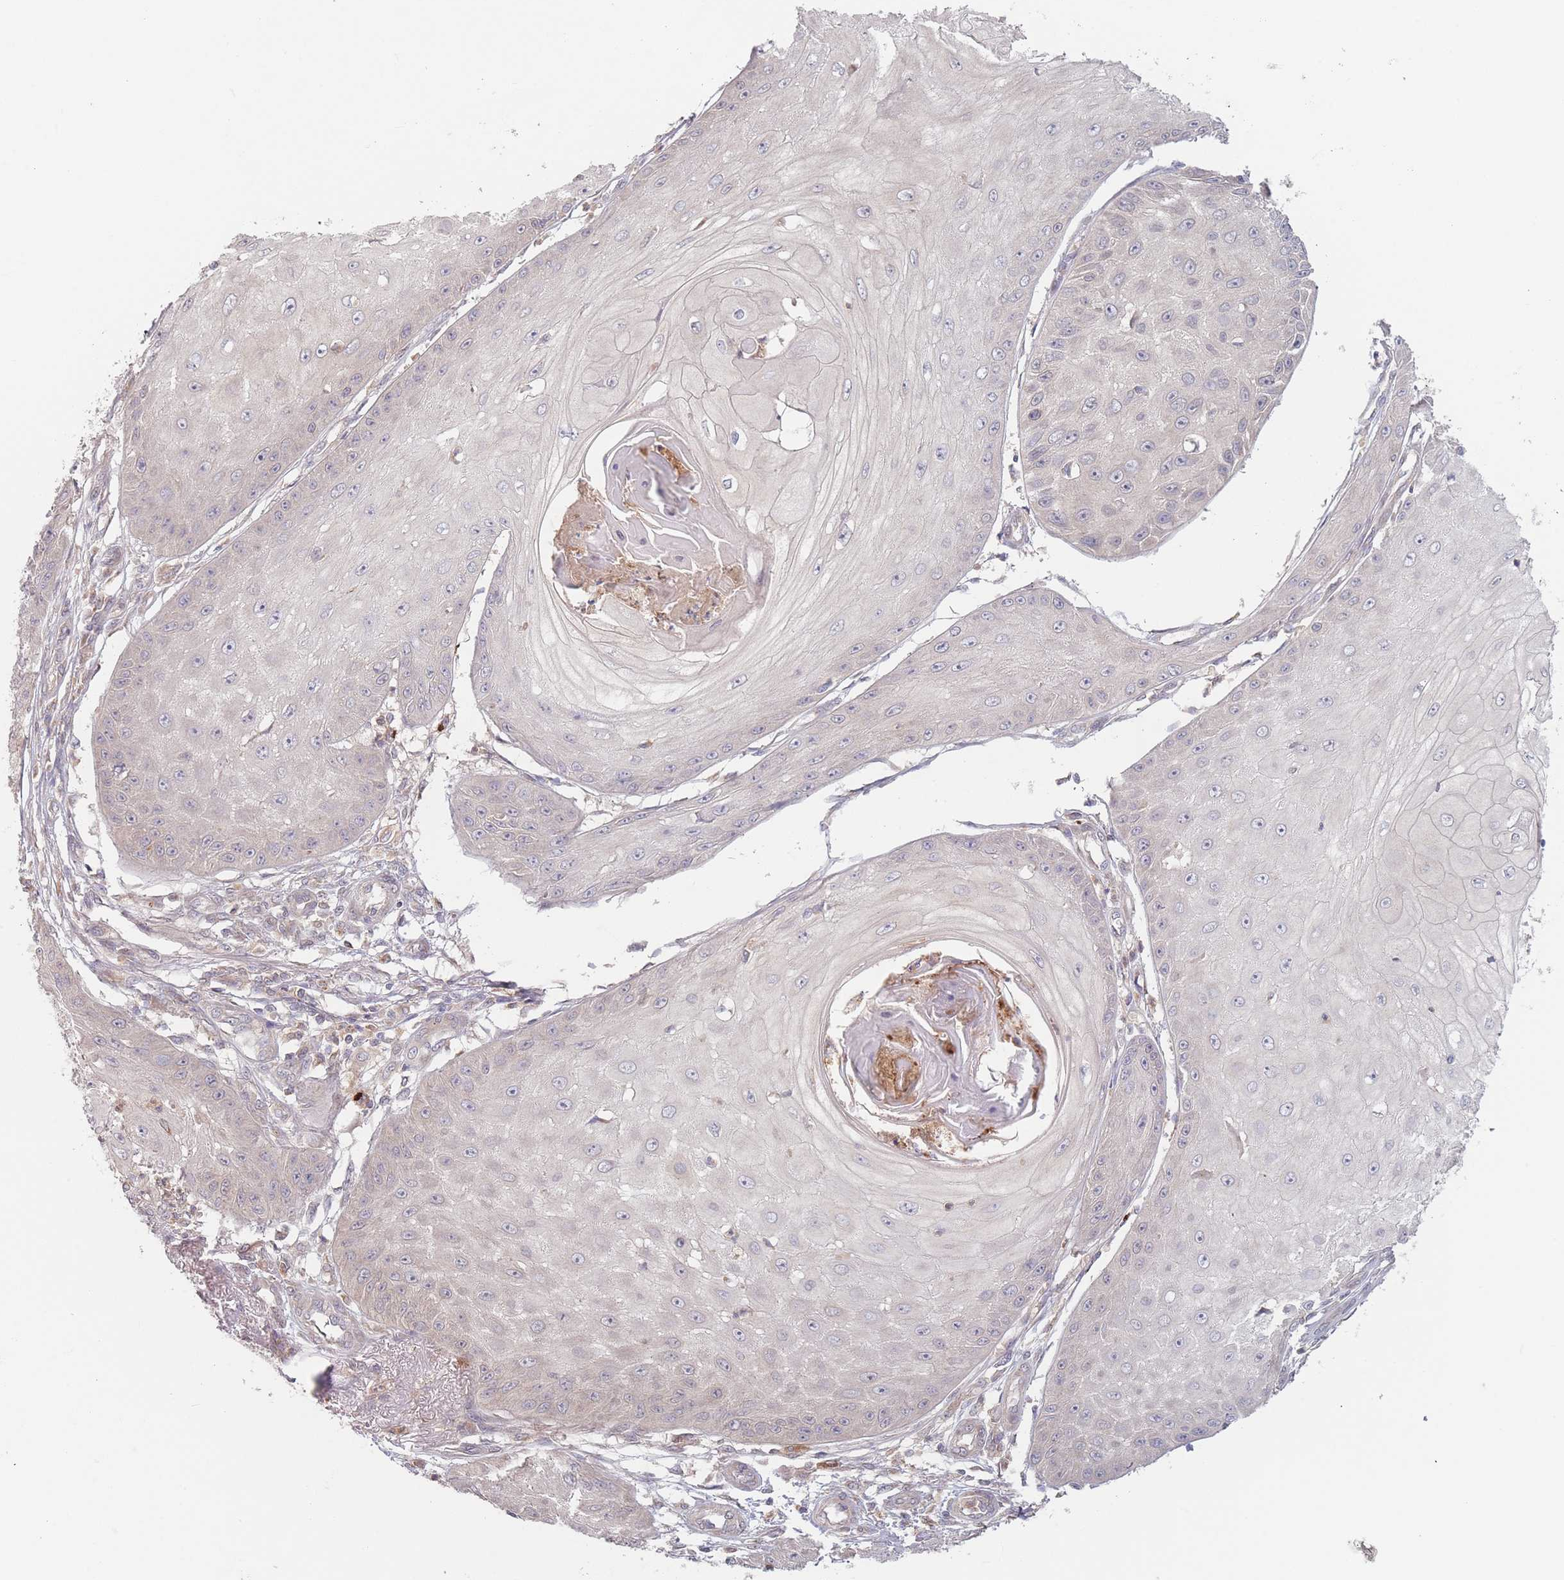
{"staining": {"intensity": "negative", "quantity": "none", "location": "none"}, "tissue": "skin cancer", "cell_type": "Tumor cells", "image_type": "cancer", "snomed": [{"axis": "morphology", "description": "Squamous cell carcinoma, NOS"}, {"axis": "topography", "description": "Skin"}], "caption": "Skin cancer was stained to show a protein in brown. There is no significant positivity in tumor cells.", "gene": "PPM1A", "patient": {"sex": "male", "age": 70}}